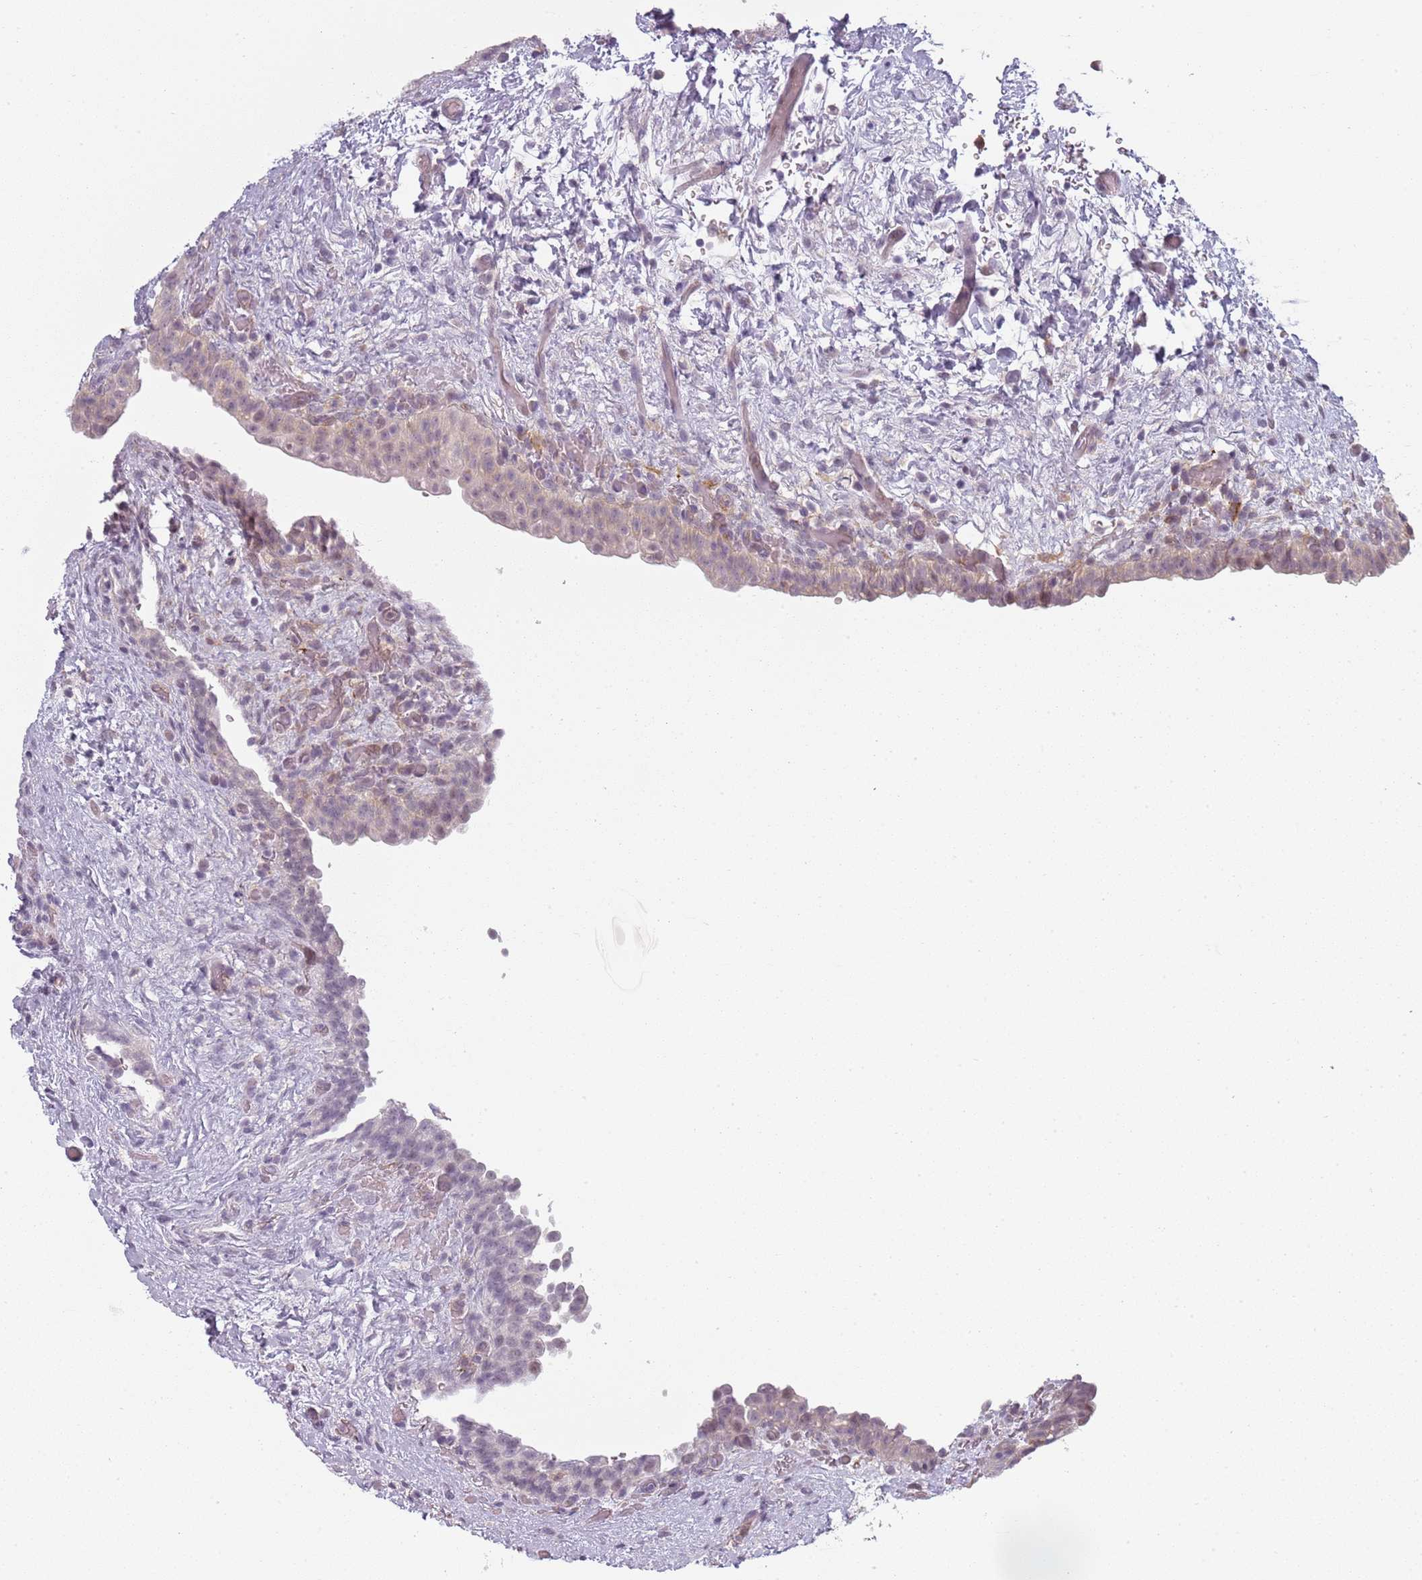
{"staining": {"intensity": "negative", "quantity": "none", "location": "none"}, "tissue": "urinary bladder", "cell_type": "Urothelial cells", "image_type": "normal", "snomed": [{"axis": "morphology", "description": "Normal tissue, NOS"}, {"axis": "topography", "description": "Urinary bladder"}], "caption": "Protein analysis of normal urinary bladder demonstrates no significant expression in urothelial cells. The staining is performed using DAB (3,3'-diaminobenzidine) brown chromogen with nuclei counter-stained in using hematoxylin.", "gene": "CC2D2B", "patient": {"sex": "male", "age": 69}}